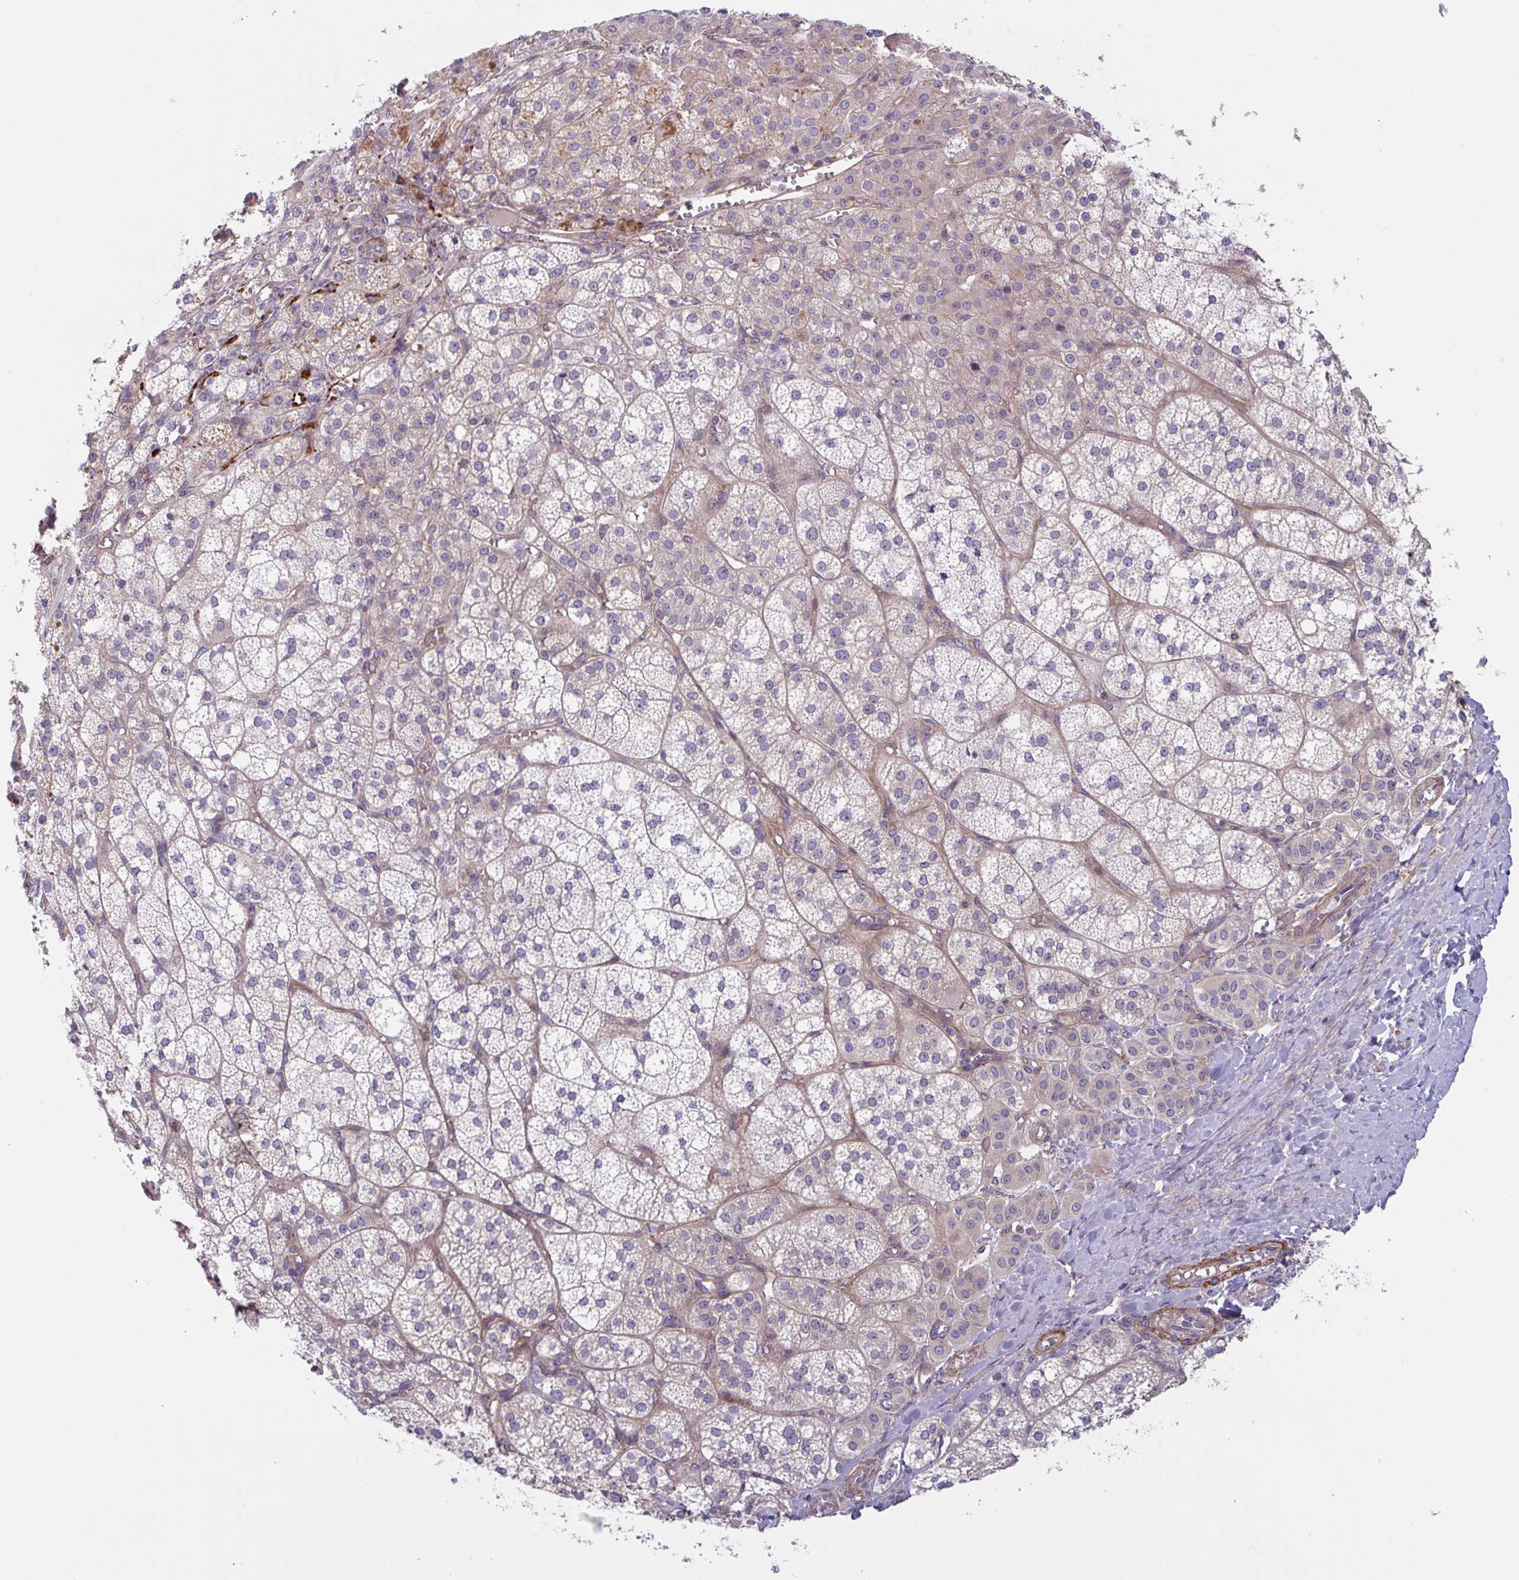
{"staining": {"intensity": "weak", "quantity": "<25%", "location": "cytoplasmic/membranous"}, "tissue": "adrenal gland", "cell_type": "Glandular cells", "image_type": "normal", "snomed": [{"axis": "morphology", "description": "Normal tissue, NOS"}, {"axis": "topography", "description": "Adrenal gland"}], "caption": "Immunohistochemistry photomicrograph of benign human adrenal gland stained for a protein (brown), which exhibits no positivity in glandular cells. The staining was performed using DAB to visualize the protein expression in brown, while the nuclei were stained in blue with hematoxylin (Magnification: 20x).", "gene": "TANK", "patient": {"sex": "female", "age": 60}}